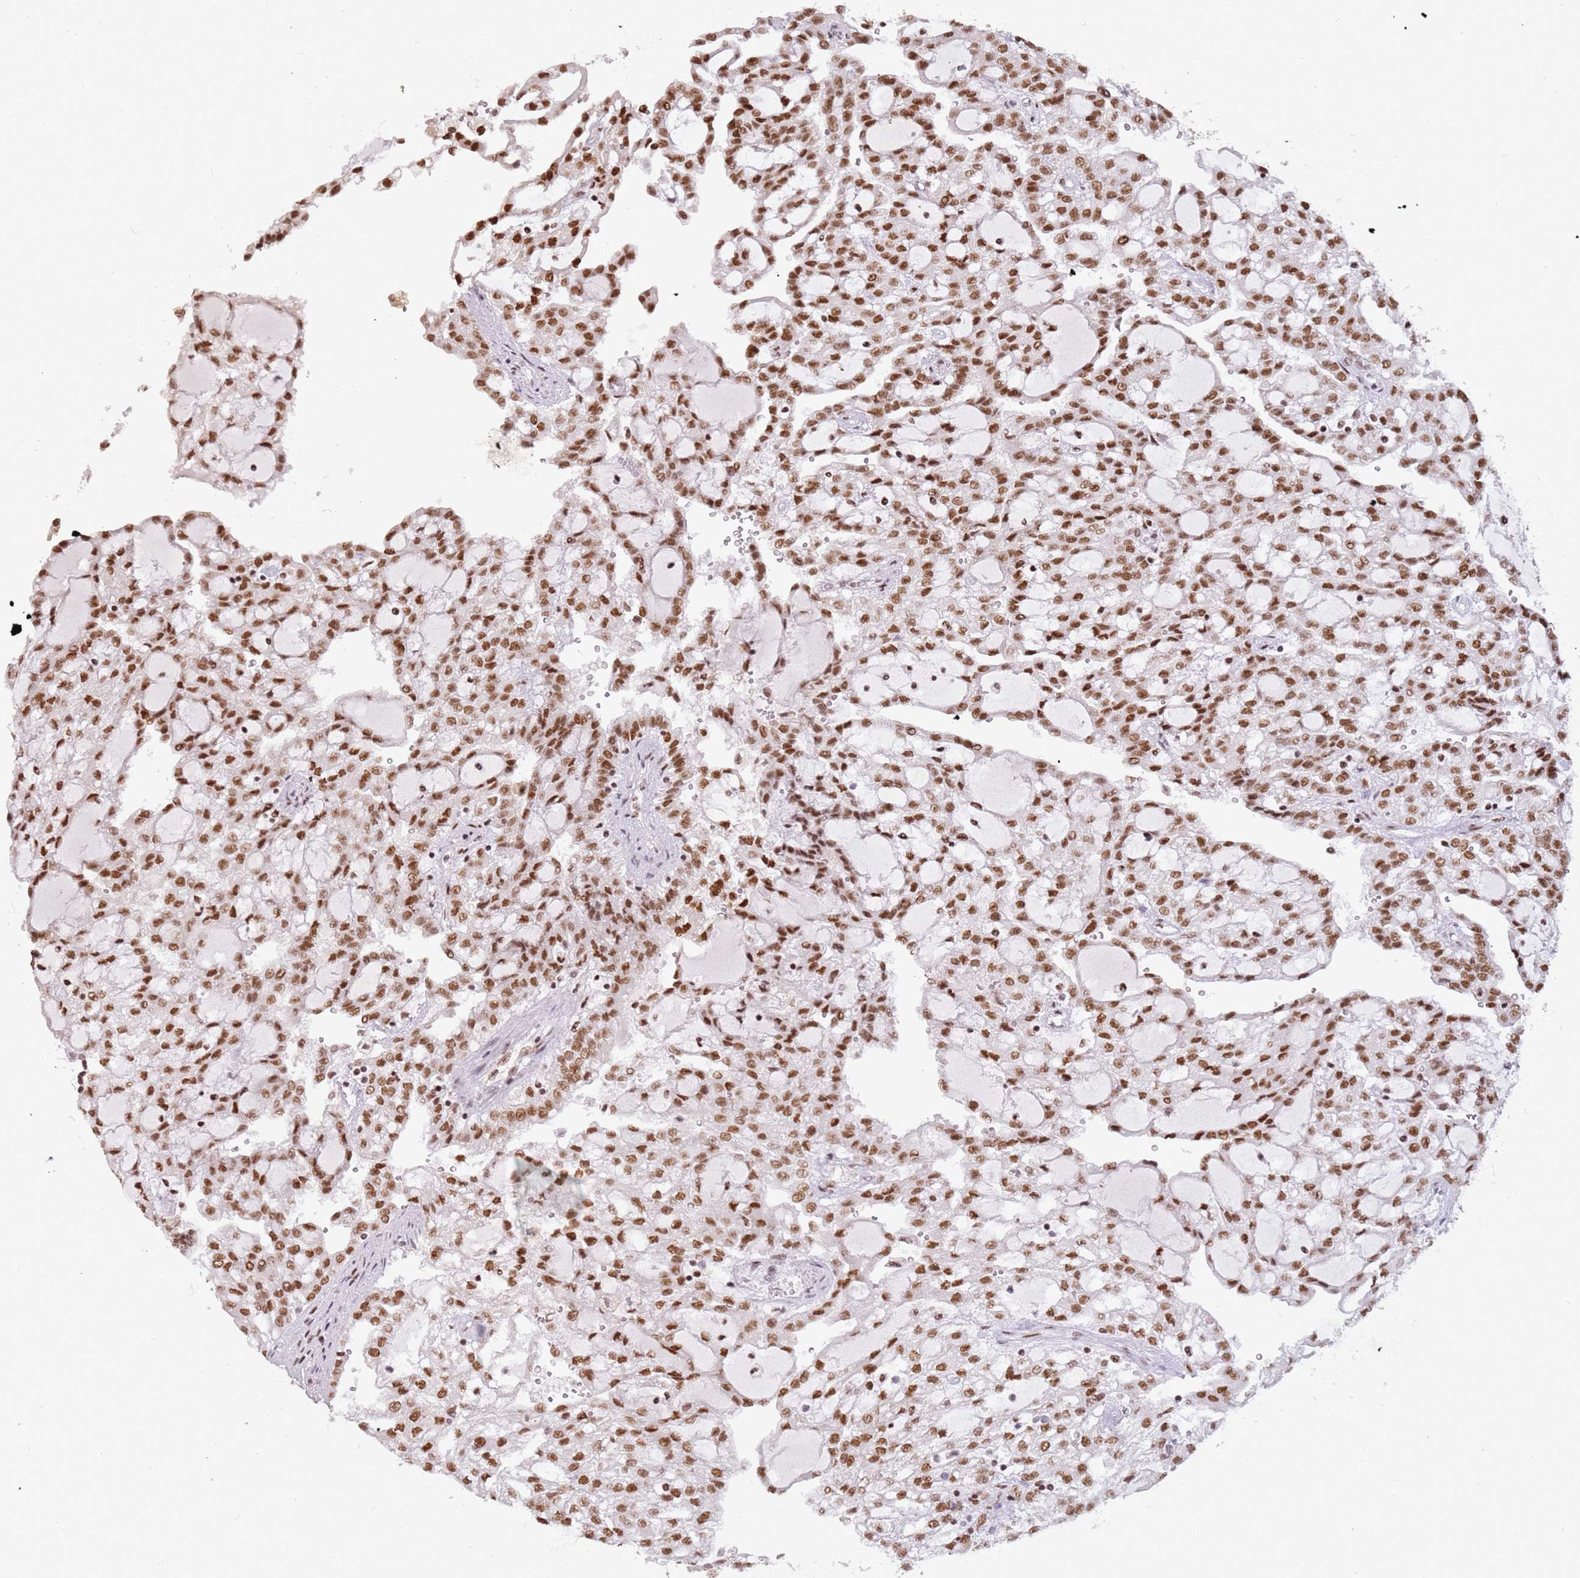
{"staining": {"intensity": "moderate", "quantity": ">75%", "location": "nuclear"}, "tissue": "renal cancer", "cell_type": "Tumor cells", "image_type": "cancer", "snomed": [{"axis": "morphology", "description": "Adenocarcinoma, NOS"}, {"axis": "topography", "description": "Kidney"}], "caption": "IHC photomicrograph of human adenocarcinoma (renal) stained for a protein (brown), which reveals medium levels of moderate nuclear staining in approximately >75% of tumor cells.", "gene": "TENT4A", "patient": {"sex": "male", "age": 63}}